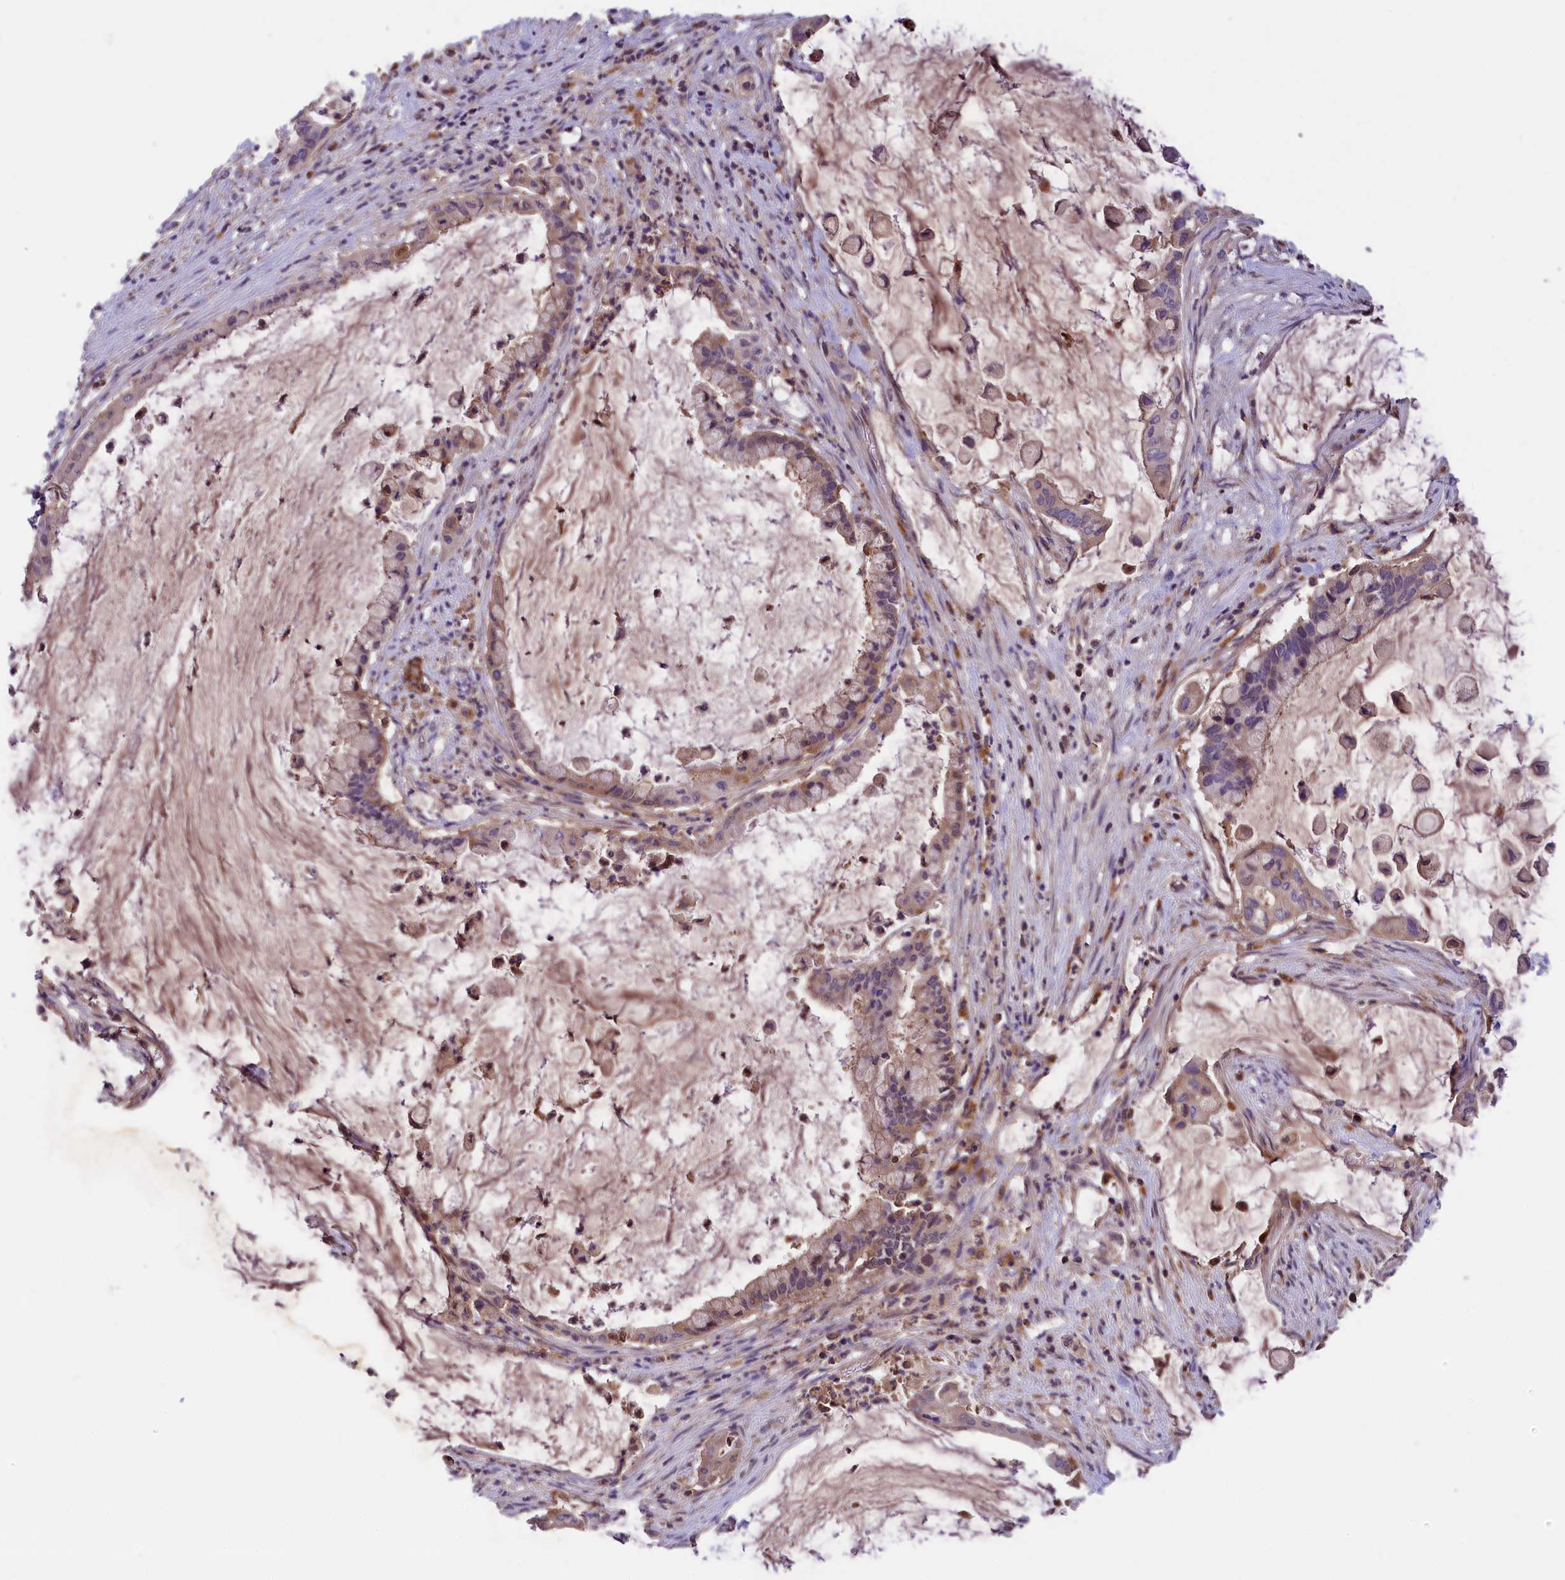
{"staining": {"intensity": "weak", "quantity": "25%-75%", "location": "cytoplasmic/membranous"}, "tissue": "pancreatic cancer", "cell_type": "Tumor cells", "image_type": "cancer", "snomed": [{"axis": "morphology", "description": "Adenocarcinoma, NOS"}, {"axis": "topography", "description": "Pancreas"}], "caption": "IHC (DAB (3,3'-diaminobenzidine)) staining of human pancreatic adenocarcinoma exhibits weak cytoplasmic/membranous protein expression in about 25%-75% of tumor cells.", "gene": "STYX", "patient": {"sex": "male", "age": 41}}